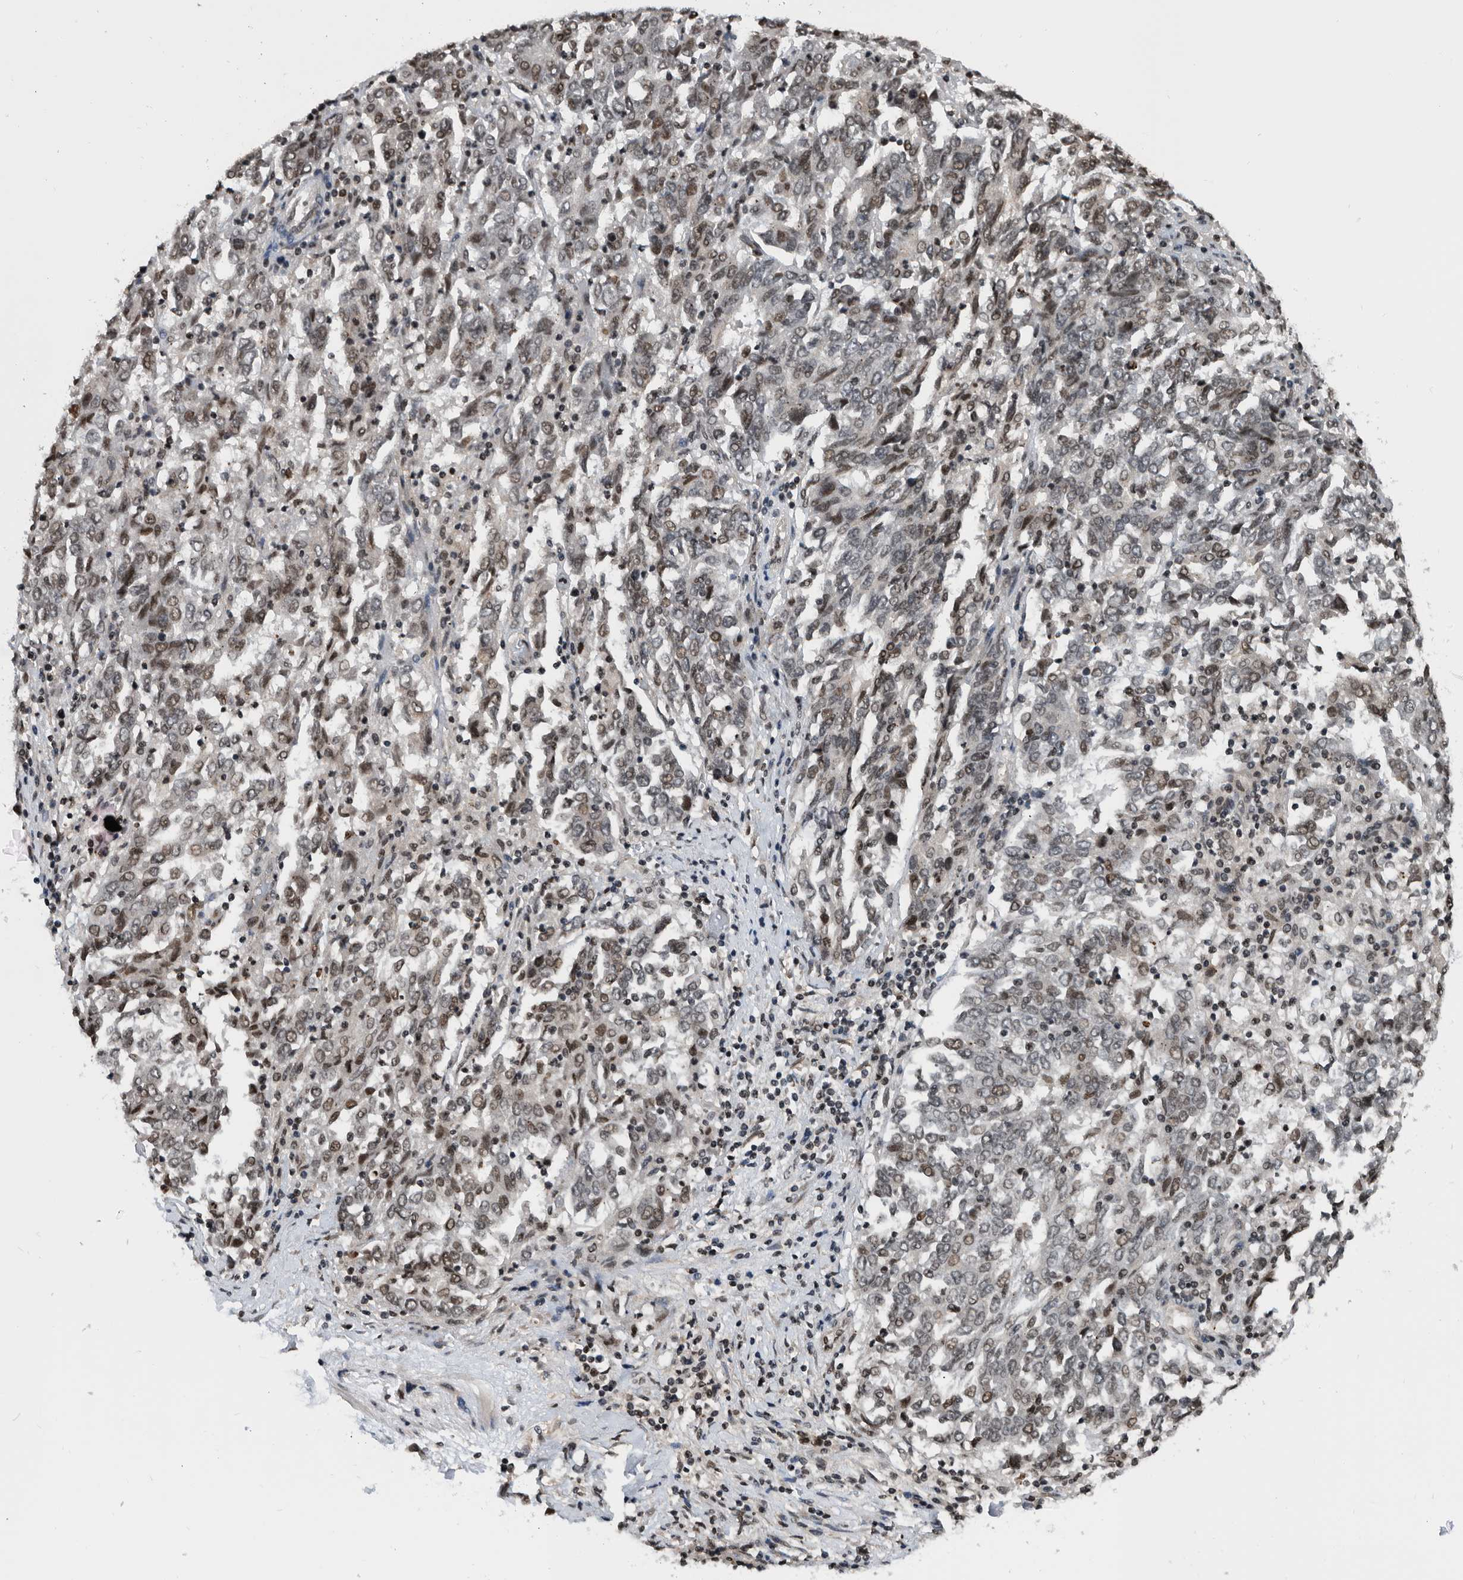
{"staining": {"intensity": "weak", "quantity": "25%-75%", "location": "nuclear"}, "tissue": "endometrial cancer", "cell_type": "Tumor cells", "image_type": "cancer", "snomed": [{"axis": "morphology", "description": "Adenocarcinoma, NOS"}, {"axis": "topography", "description": "Endometrium"}], "caption": "Immunohistochemistry (IHC) (DAB (3,3'-diaminobenzidine)) staining of human endometrial adenocarcinoma shows weak nuclear protein expression in approximately 25%-75% of tumor cells.", "gene": "SNRNP48", "patient": {"sex": "female", "age": 80}}